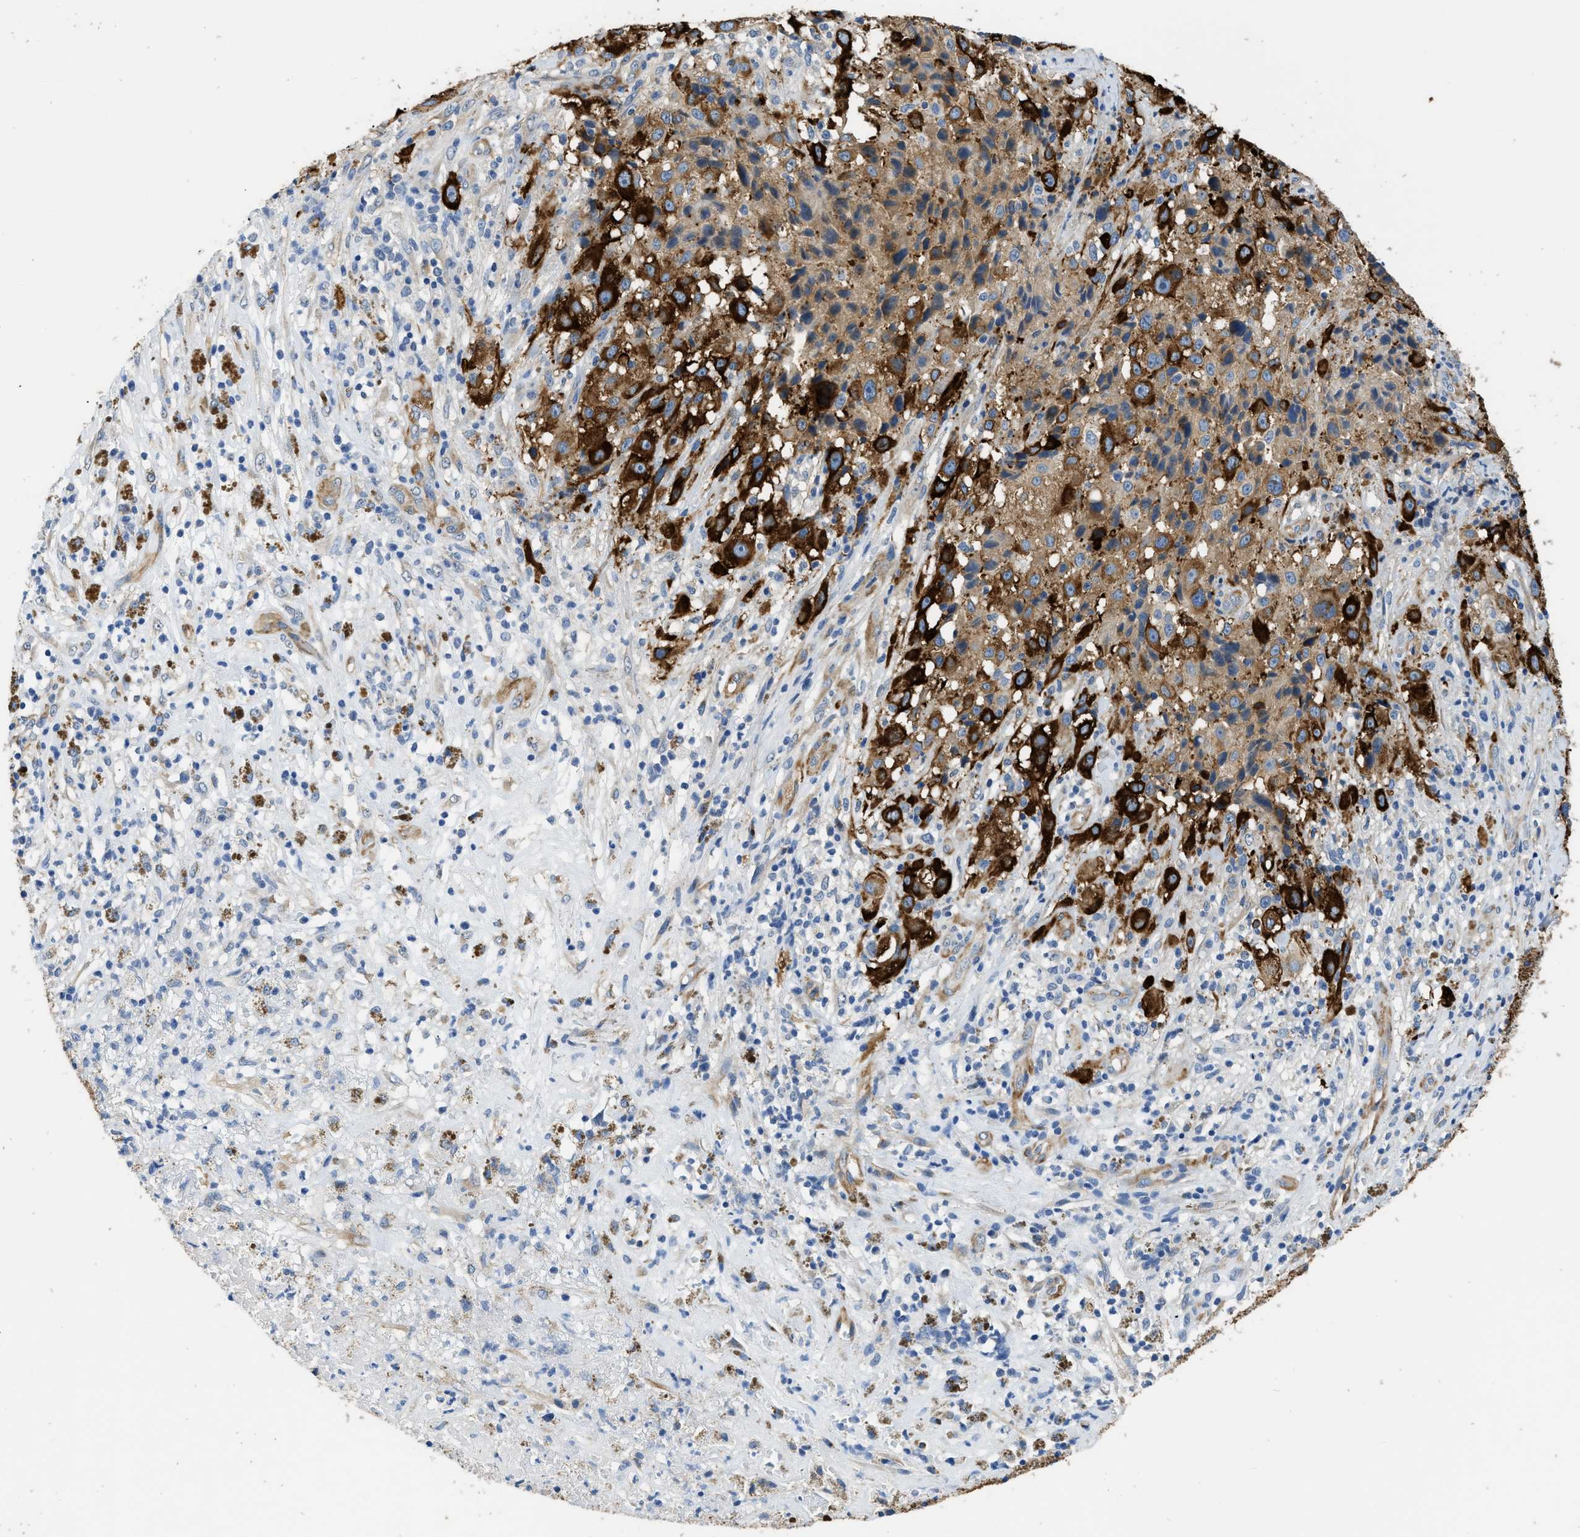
{"staining": {"intensity": "strong", "quantity": "25%-75%", "location": "cytoplasmic/membranous"}, "tissue": "melanoma", "cell_type": "Tumor cells", "image_type": "cancer", "snomed": [{"axis": "morphology", "description": "Necrosis, NOS"}, {"axis": "morphology", "description": "Malignant melanoma, NOS"}, {"axis": "topography", "description": "Skin"}], "caption": "Malignant melanoma was stained to show a protein in brown. There is high levels of strong cytoplasmic/membranous expression in approximately 25%-75% of tumor cells.", "gene": "ZSWIM5", "patient": {"sex": "female", "age": 87}}